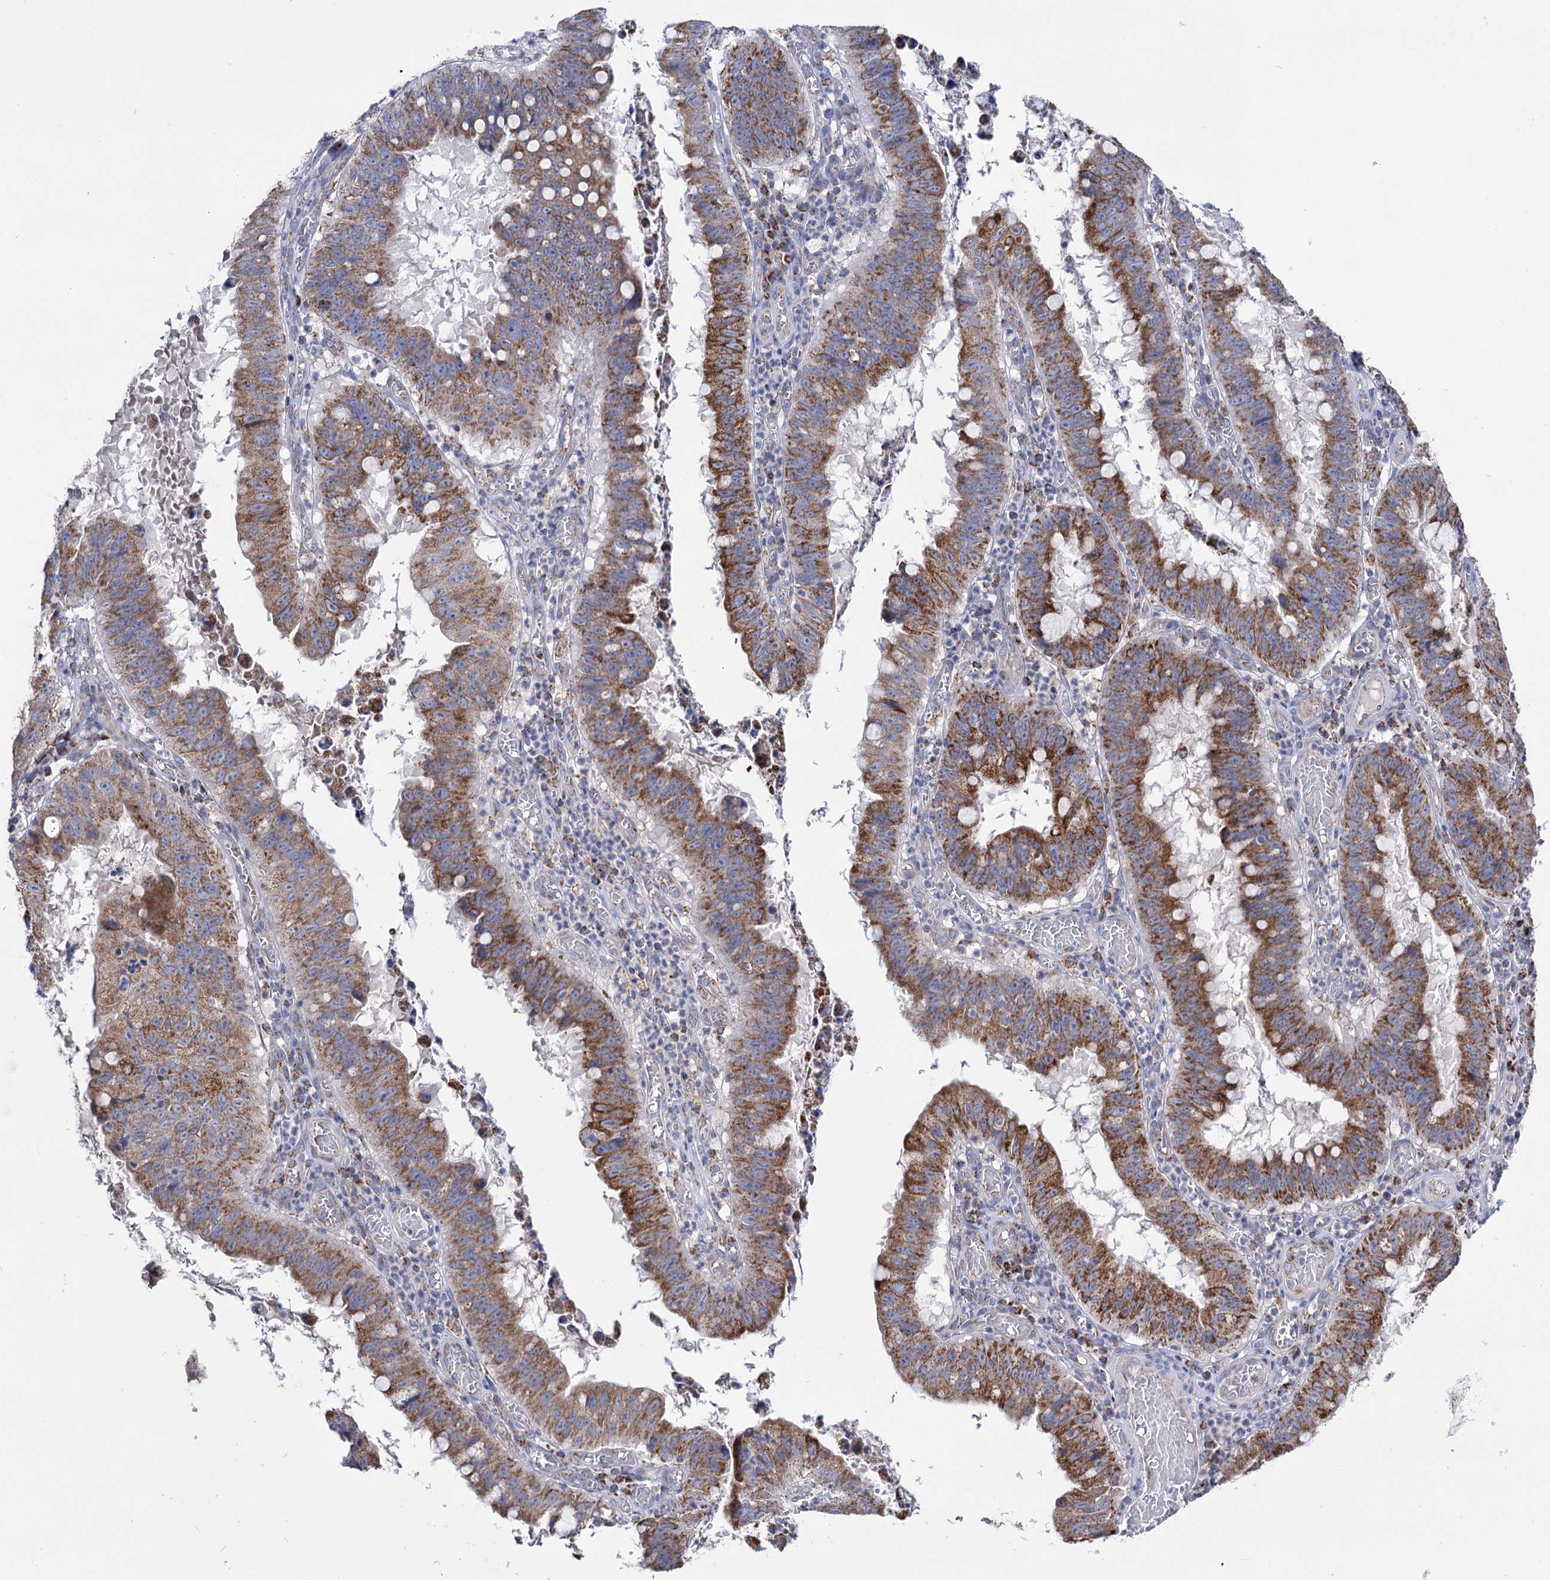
{"staining": {"intensity": "moderate", "quantity": ">75%", "location": "cytoplasmic/membranous"}, "tissue": "stomach cancer", "cell_type": "Tumor cells", "image_type": "cancer", "snomed": [{"axis": "morphology", "description": "Adenocarcinoma, NOS"}, {"axis": "topography", "description": "Stomach"}], "caption": "Tumor cells demonstrate medium levels of moderate cytoplasmic/membranous expression in about >75% of cells in stomach adenocarcinoma. (Stains: DAB (3,3'-diaminobenzidine) in brown, nuclei in blue, Microscopy: brightfield microscopy at high magnification).", "gene": "ABHD10", "patient": {"sex": "male", "age": 59}}